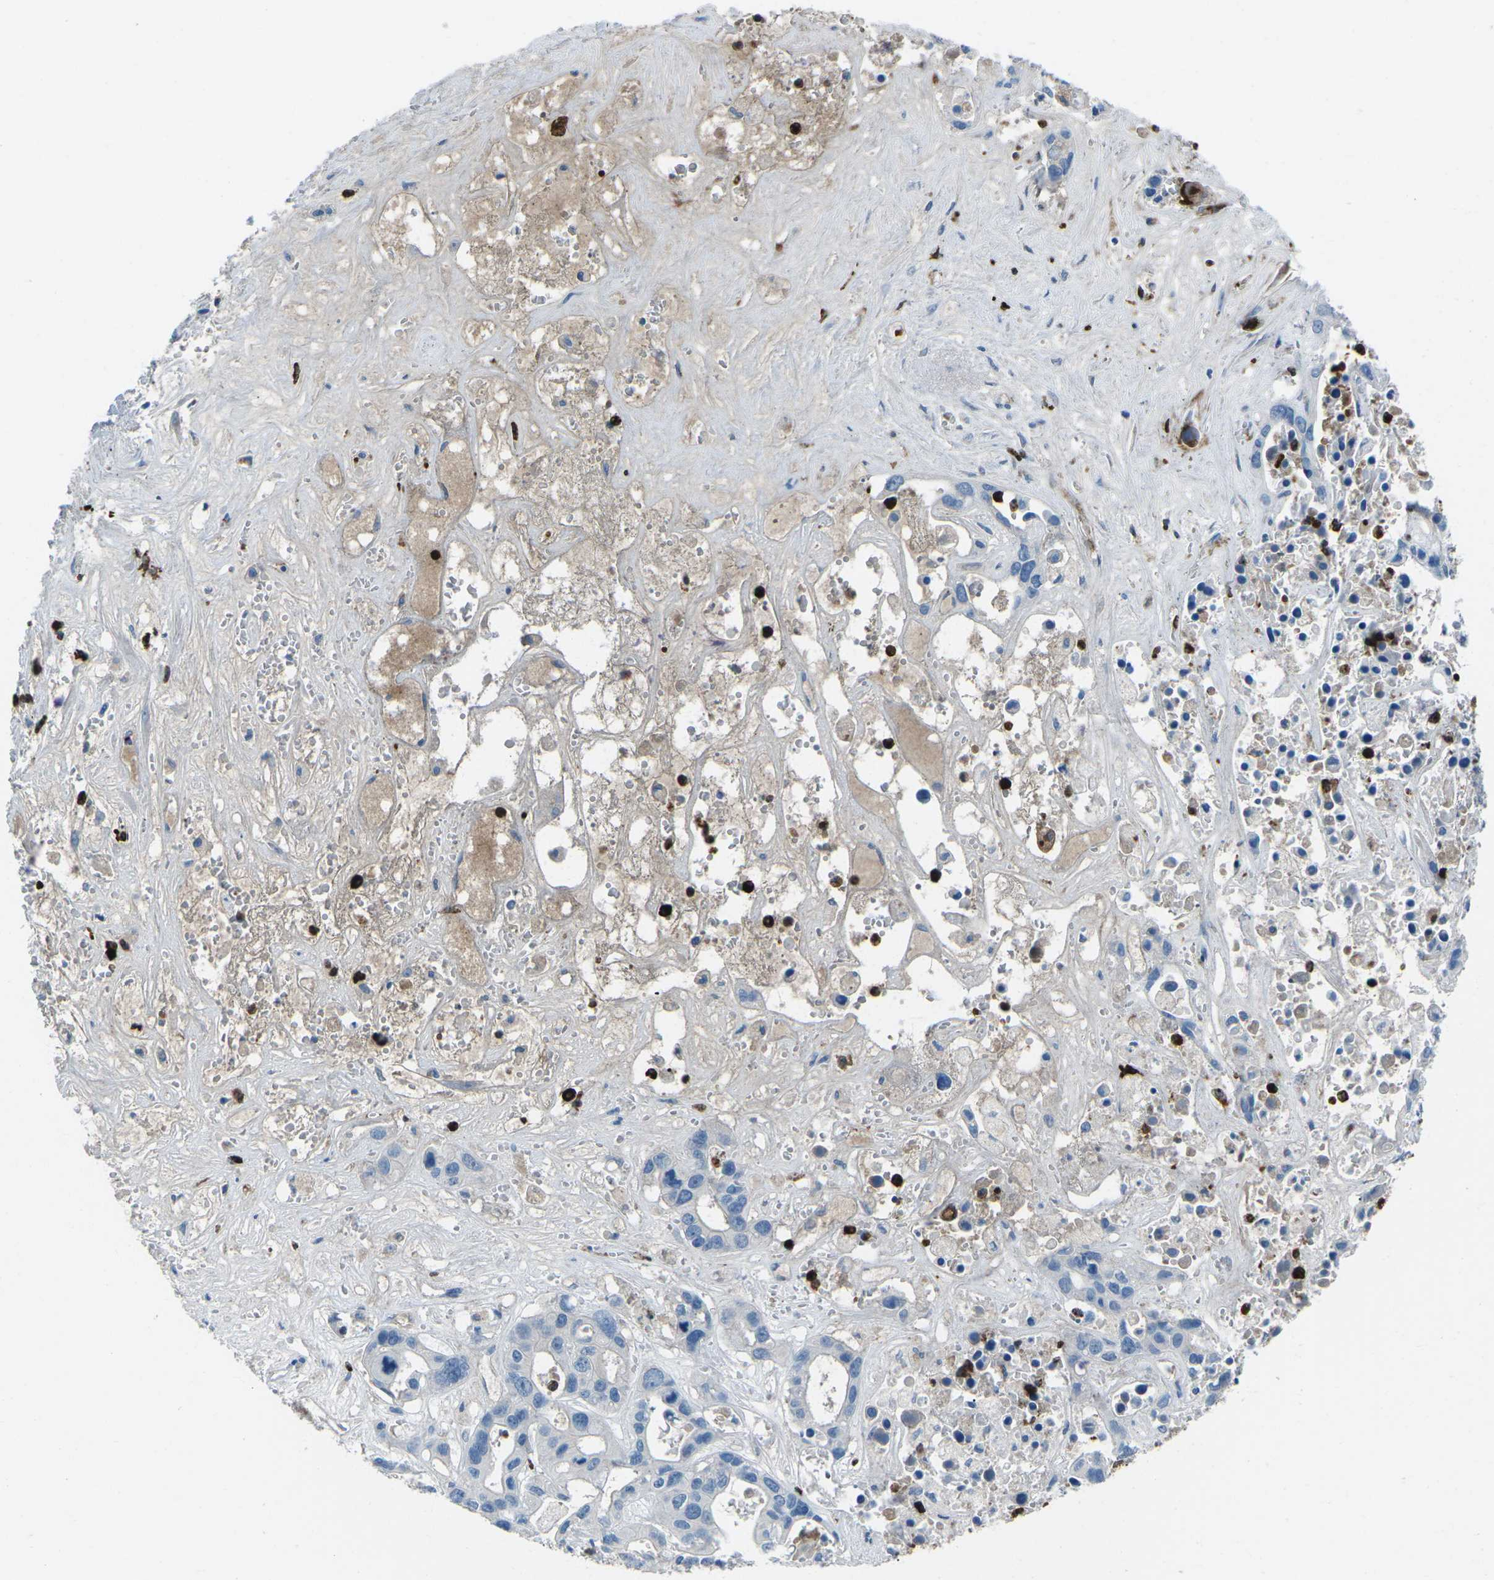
{"staining": {"intensity": "negative", "quantity": "none", "location": "none"}, "tissue": "liver cancer", "cell_type": "Tumor cells", "image_type": "cancer", "snomed": [{"axis": "morphology", "description": "Cholangiocarcinoma"}, {"axis": "topography", "description": "Liver"}], "caption": "The immunohistochemistry micrograph has no significant positivity in tumor cells of cholangiocarcinoma (liver) tissue.", "gene": "FCN1", "patient": {"sex": "female", "age": 65}}